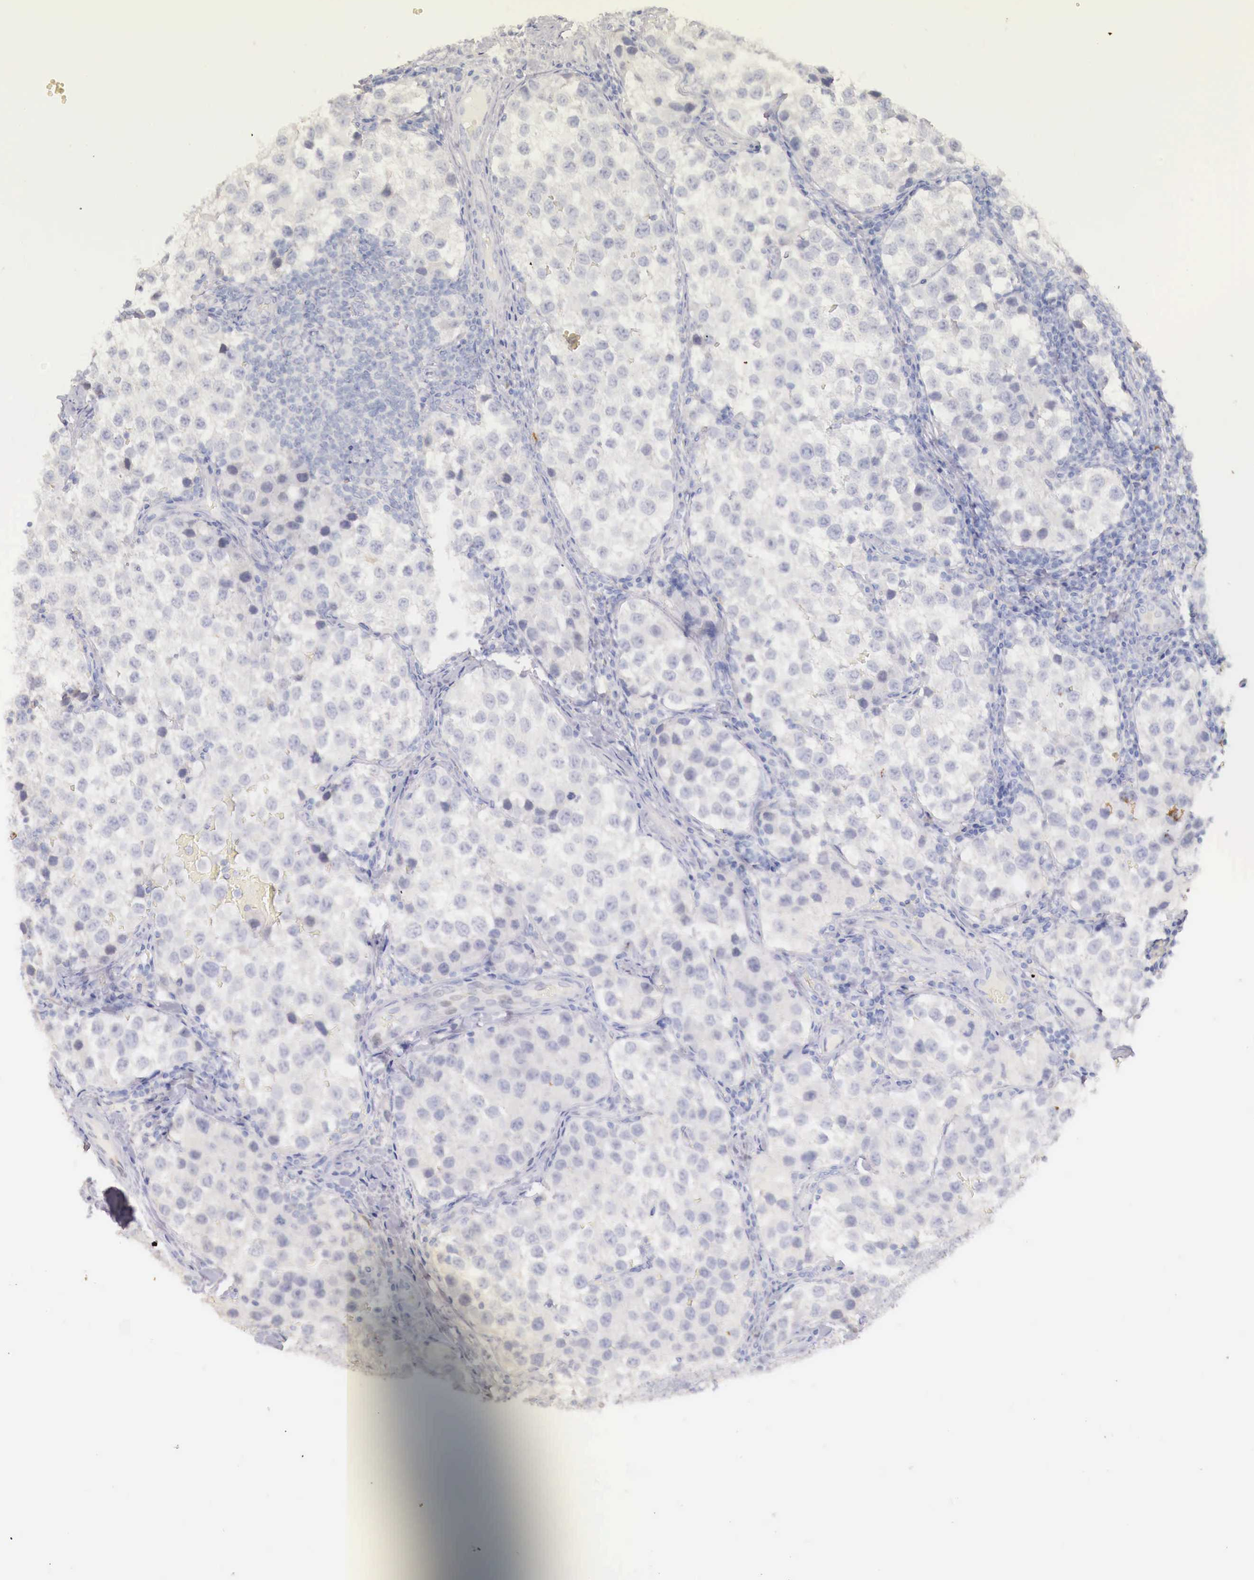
{"staining": {"intensity": "negative", "quantity": "none", "location": "none"}, "tissue": "testis cancer", "cell_type": "Tumor cells", "image_type": "cancer", "snomed": [{"axis": "morphology", "description": "Seminoma, NOS"}, {"axis": "topography", "description": "Testis"}], "caption": "Immunohistochemistry (IHC) photomicrograph of neoplastic tissue: testis cancer stained with DAB (3,3'-diaminobenzidine) demonstrates no significant protein staining in tumor cells. (Stains: DAB IHC with hematoxylin counter stain, Microscopy: brightfield microscopy at high magnification).", "gene": "ITIH6", "patient": {"sex": "male", "age": 39}}